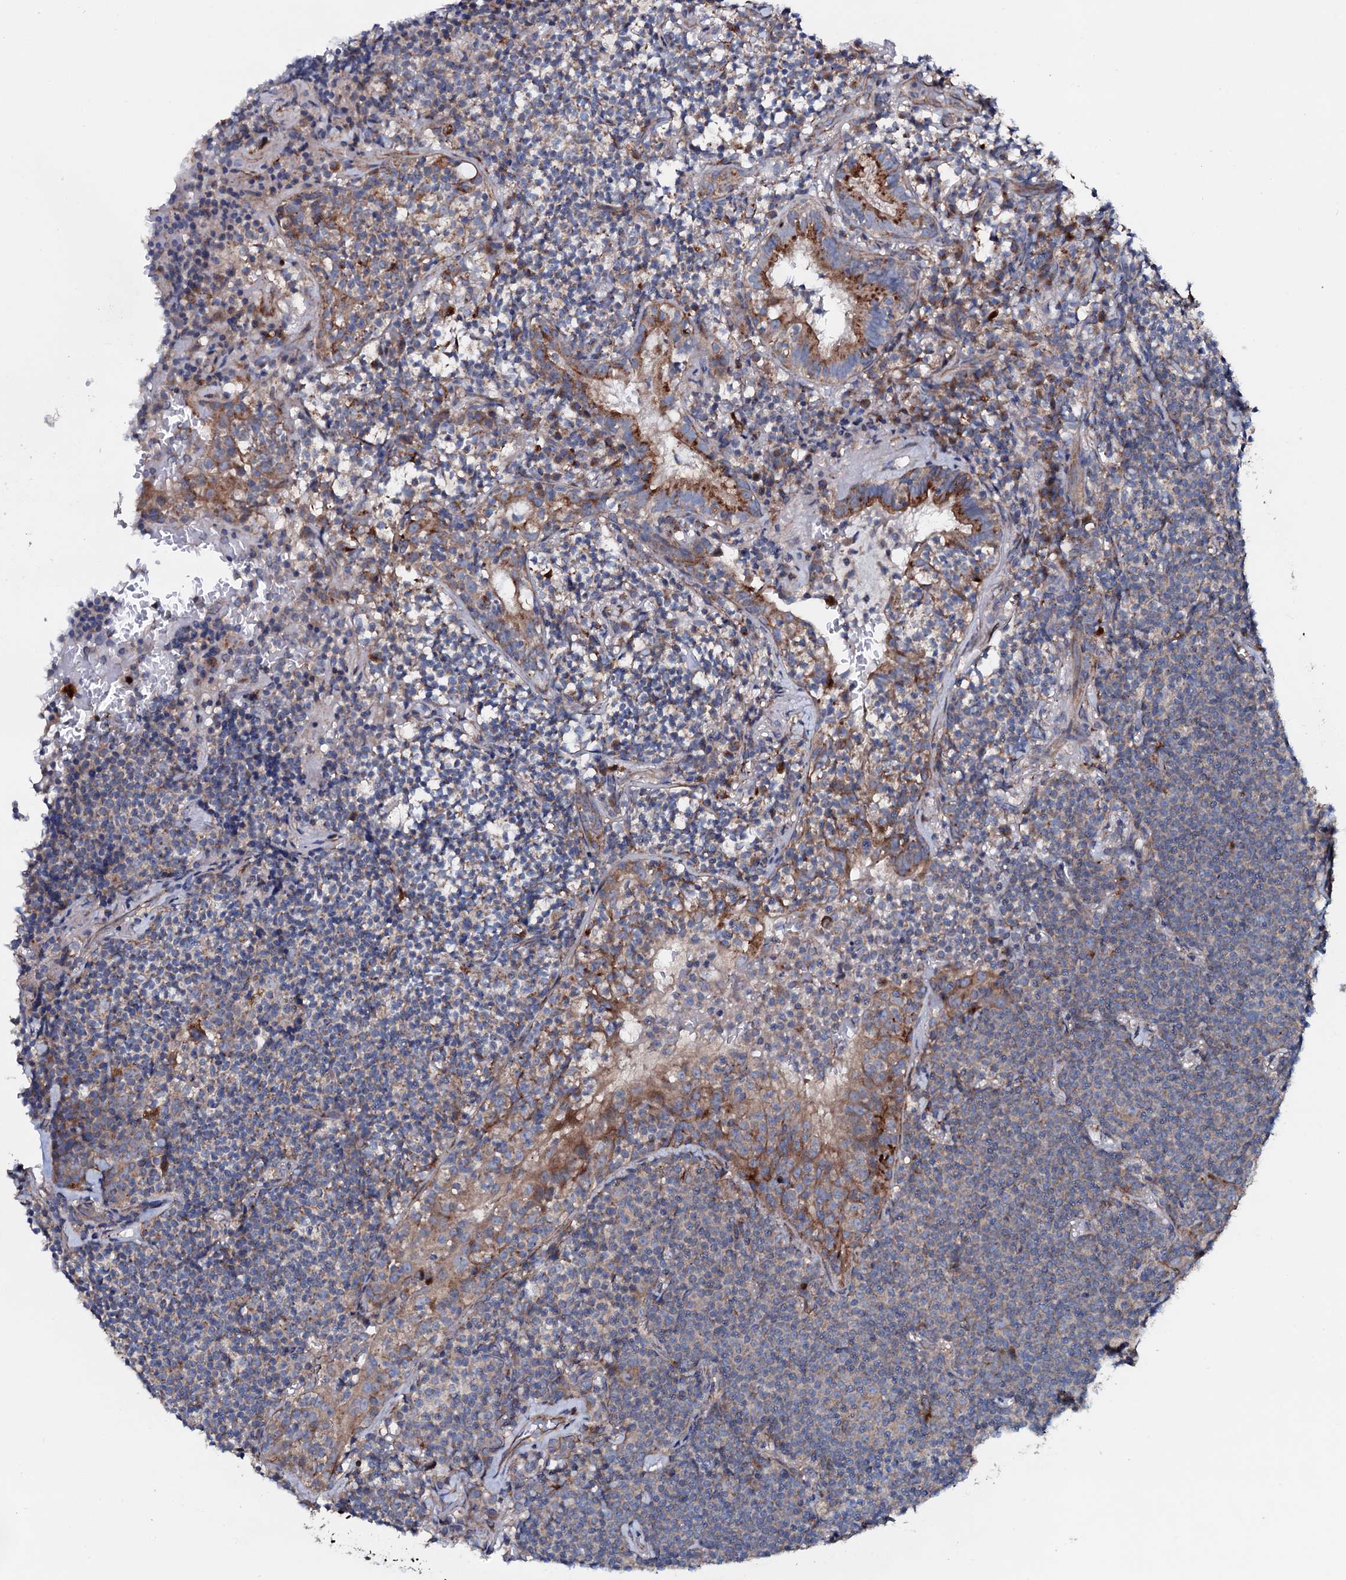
{"staining": {"intensity": "weak", "quantity": "<25%", "location": "cytoplasmic/membranous"}, "tissue": "lymphoma", "cell_type": "Tumor cells", "image_type": "cancer", "snomed": [{"axis": "morphology", "description": "Malignant lymphoma, non-Hodgkin's type, Low grade"}, {"axis": "topography", "description": "Lung"}], "caption": "DAB (3,3'-diaminobenzidine) immunohistochemical staining of human lymphoma shows no significant expression in tumor cells. The staining is performed using DAB (3,3'-diaminobenzidine) brown chromogen with nuclei counter-stained in using hematoxylin.", "gene": "P2RX4", "patient": {"sex": "female", "age": 71}}